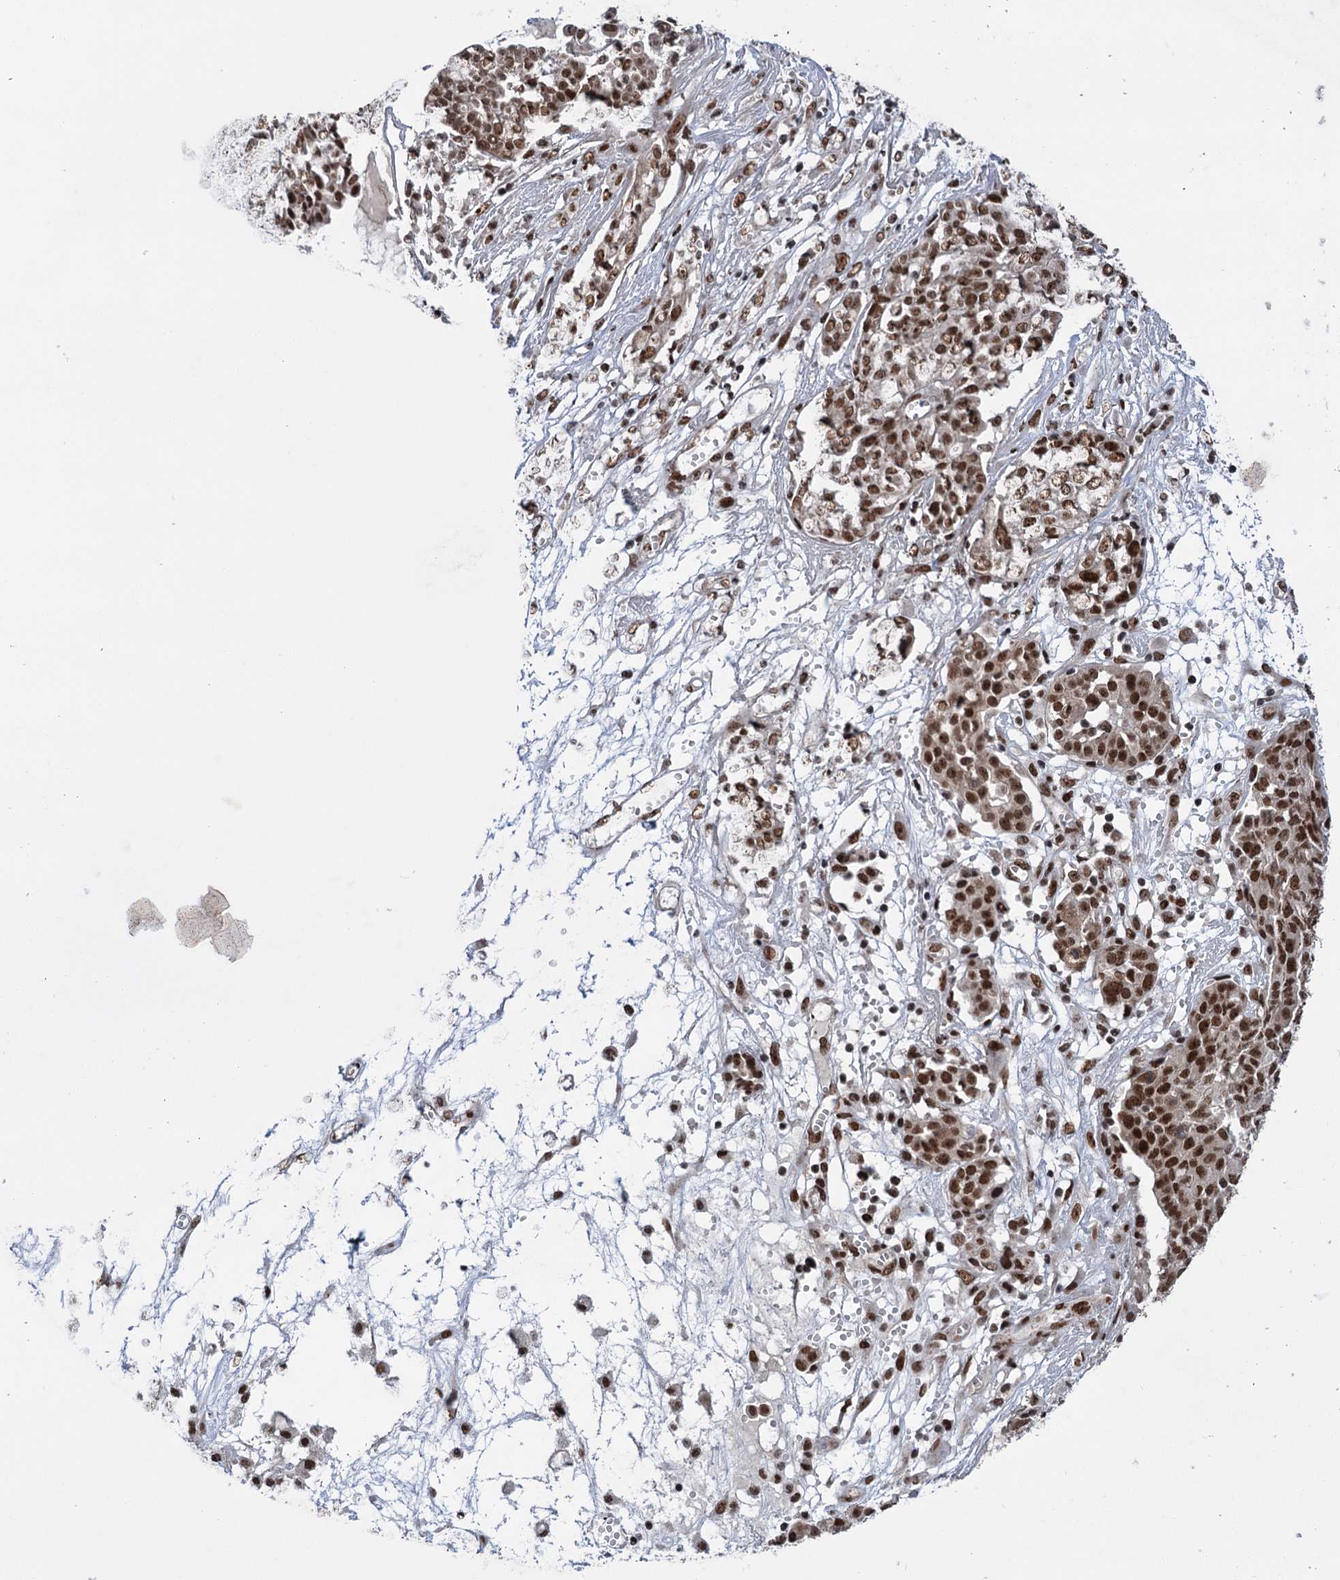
{"staining": {"intensity": "strong", "quantity": ">75%", "location": "nuclear"}, "tissue": "ovarian cancer", "cell_type": "Tumor cells", "image_type": "cancer", "snomed": [{"axis": "morphology", "description": "Cystadenocarcinoma, serous, NOS"}, {"axis": "topography", "description": "Soft tissue"}, {"axis": "topography", "description": "Ovary"}], "caption": "The photomicrograph demonstrates staining of ovarian serous cystadenocarcinoma, revealing strong nuclear protein expression (brown color) within tumor cells.", "gene": "MAML1", "patient": {"sex": "female", "age": 57}}